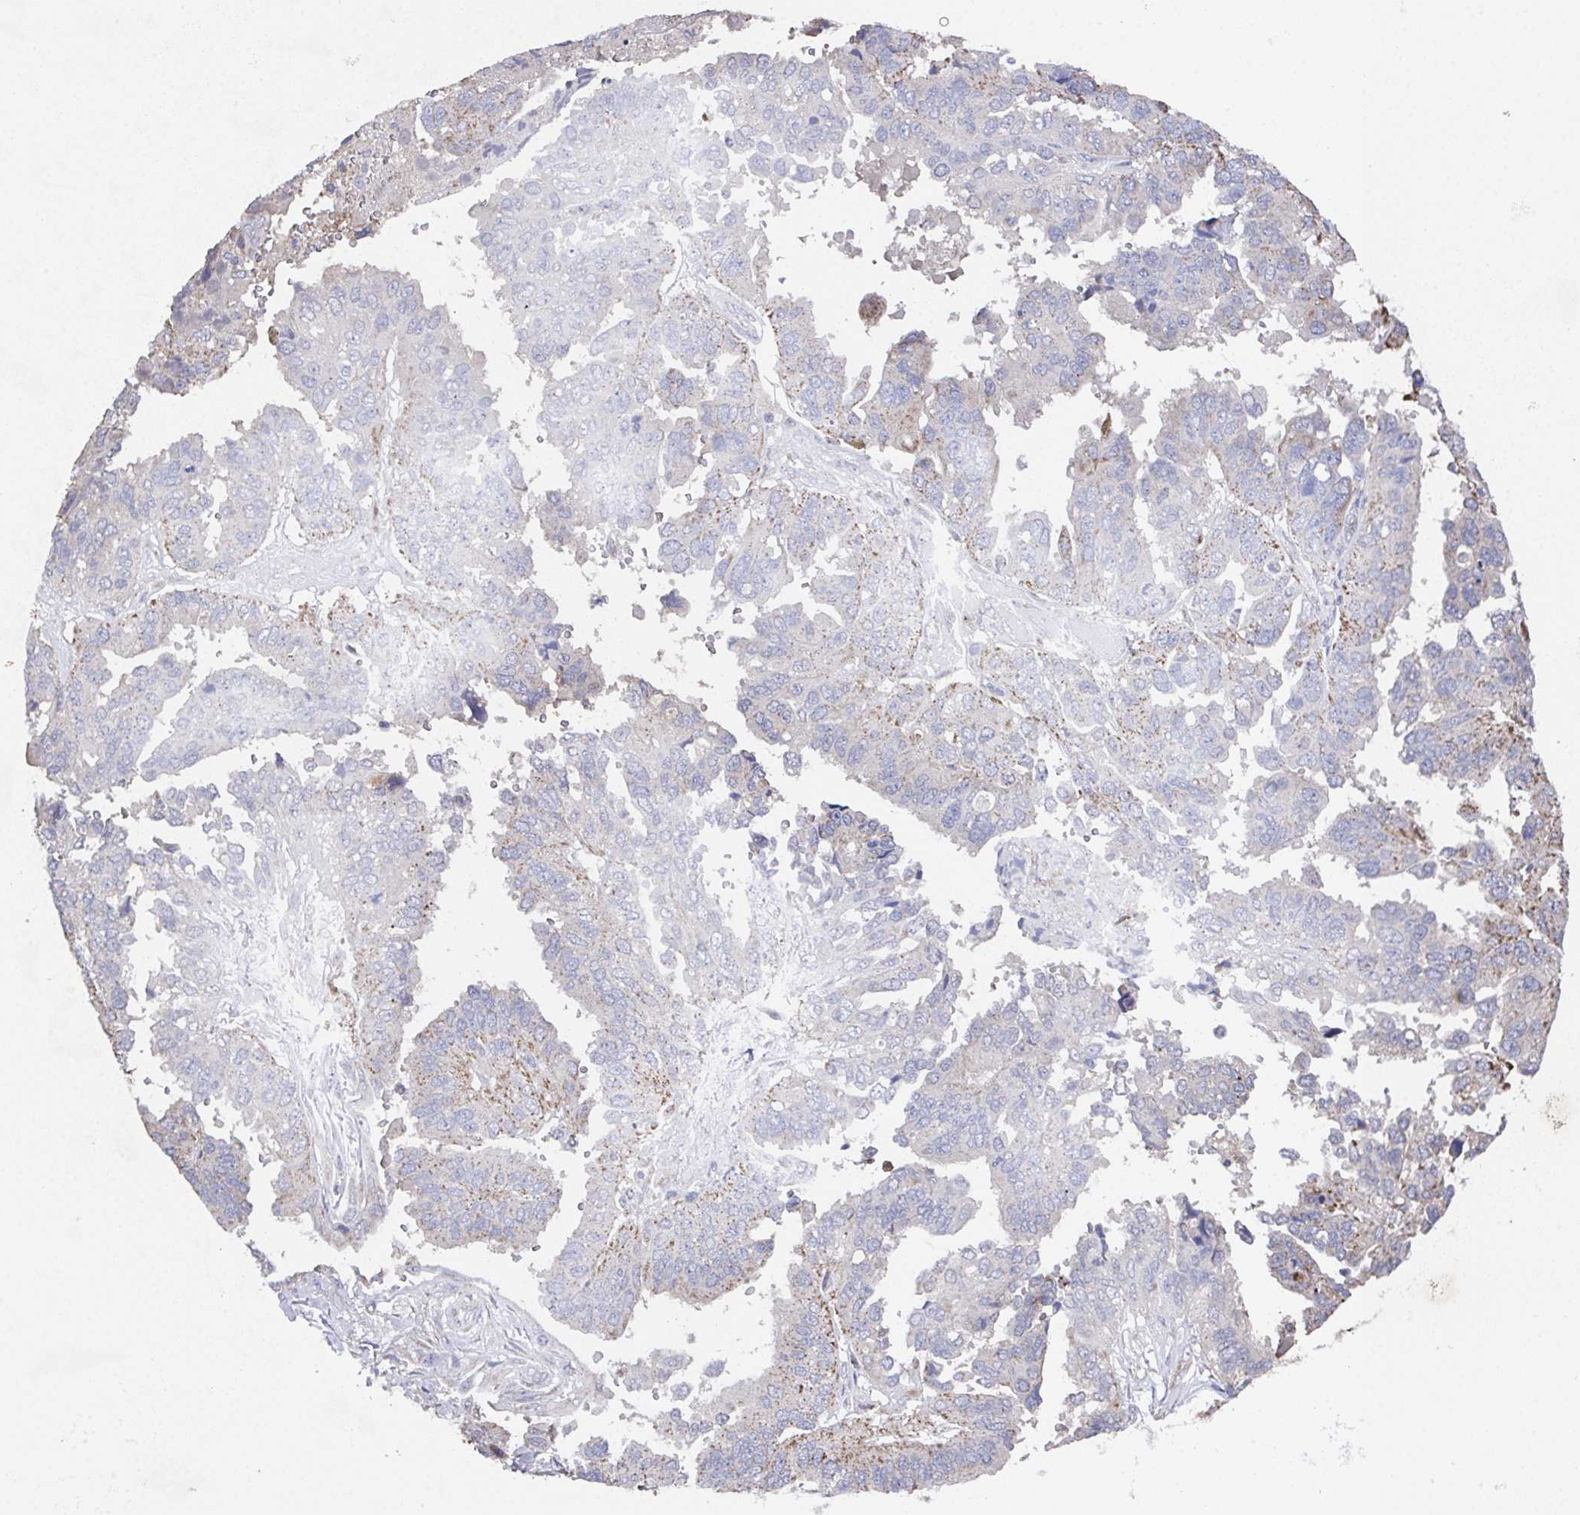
{"staining": {"intensity": "weak", "quantity": "<25%", "location": "cytoplasmic/membranous"}, "tissue": "ovarian cancer", "cell_type": "Tumor cells", "image_type": "cancer", "snomed": [{"axis": "morphology", "description": "Cystadenocarcinoma, serous, NOS"}, {"axis": "topography", "description": "Ovary"}], "caption": "This is a micrograph of immunohistochemistry staining of ovarian cancer, which shows no staining in tumor cells.", "gene": "MT-ND3", "patient": {"sex": "female", "age": 79}}